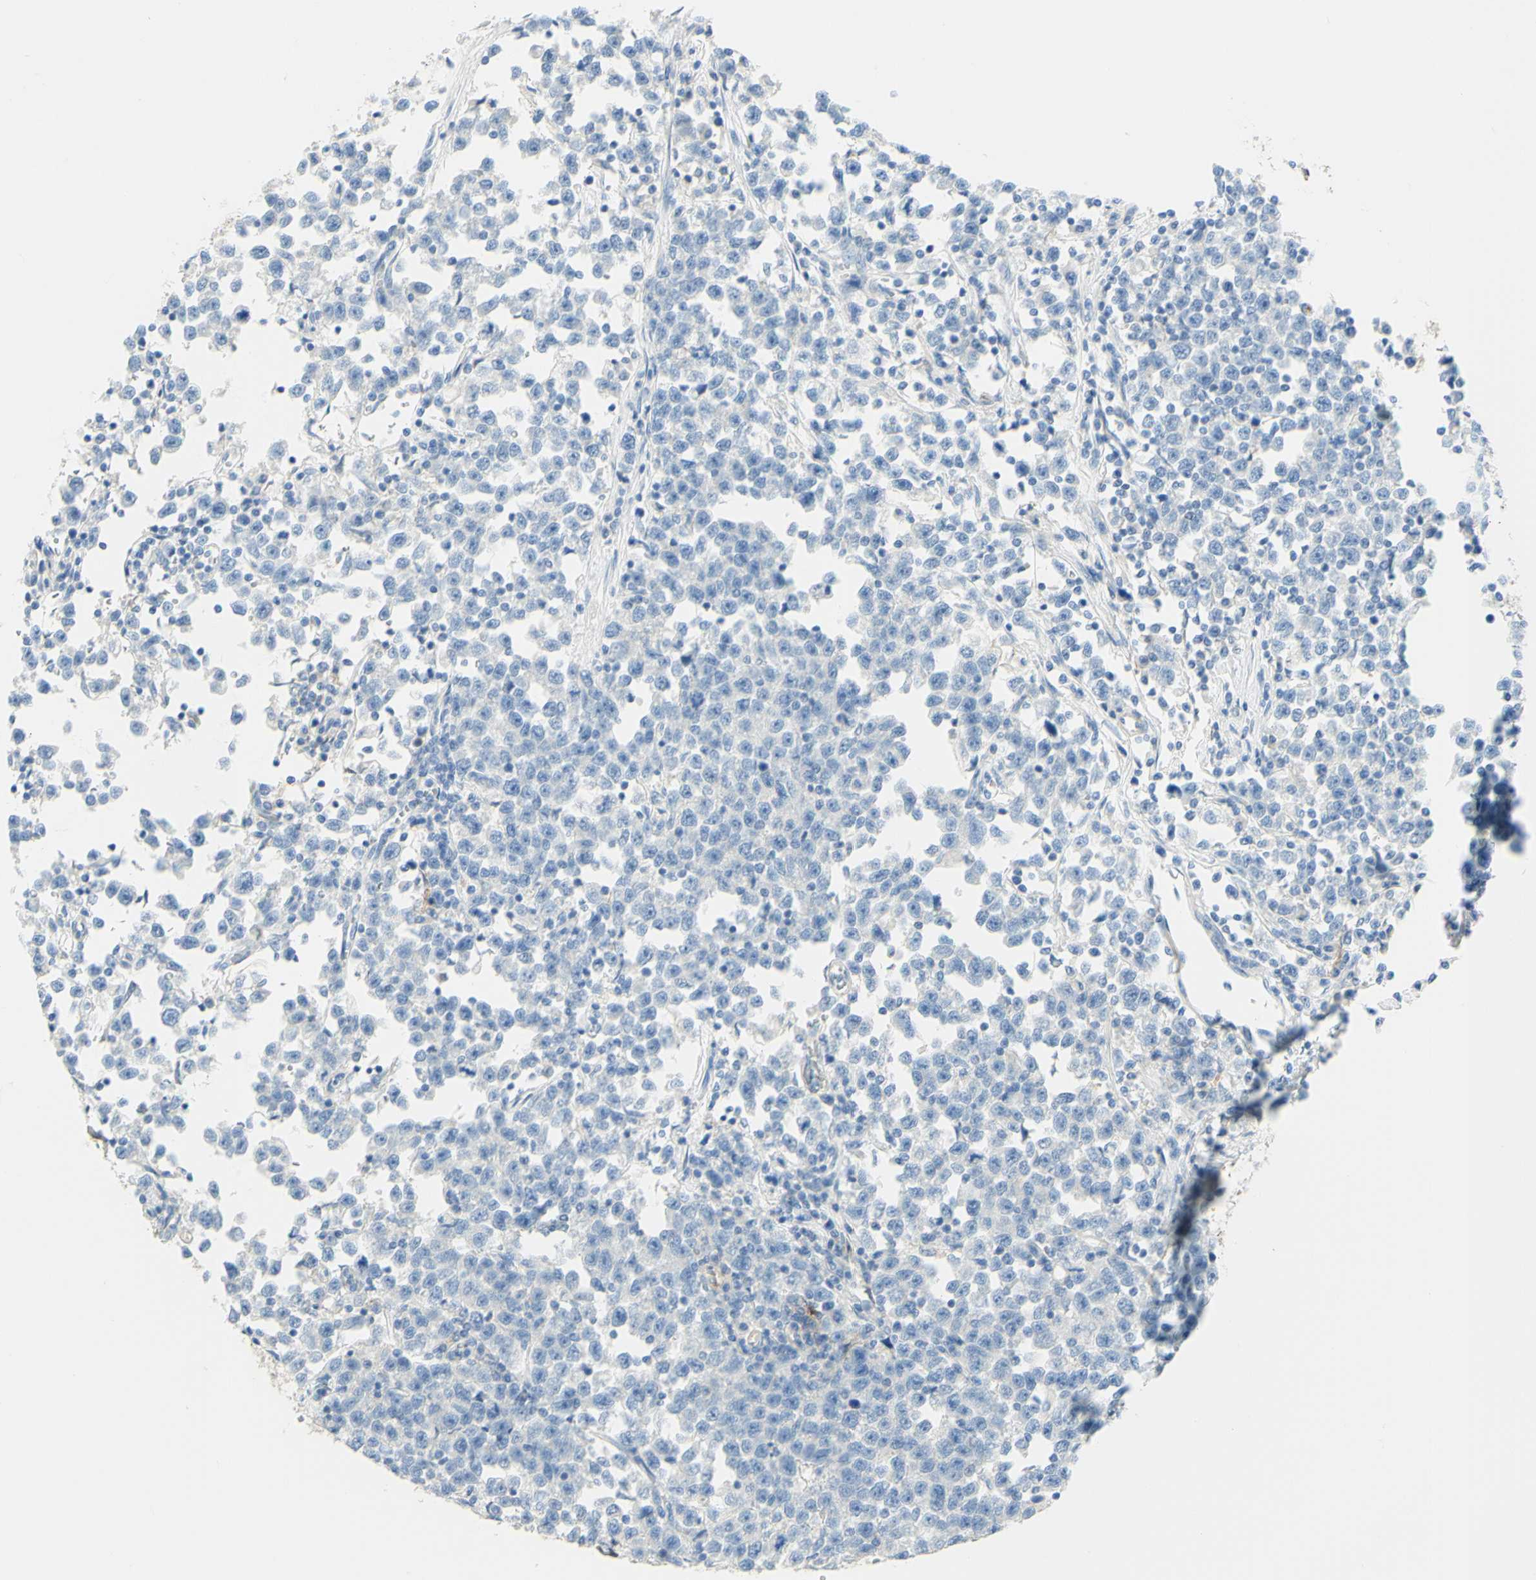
{"staining": {"intensity": "negative", "quantity": "none", "location": "none"}, "tissue": "testis cancer", "cell_type": "Tumor cells", "image_type": "cancer", "snomed": [{"axis": "morphology", "description": "Seminoma, NOS"}, {"axis": "topography", "description": "Testis"}], "caption": "Tumor cells show no significant staining in testis cancer.", "gene": "ALCAM", "patient": {"sex": "male", "age": 43}}